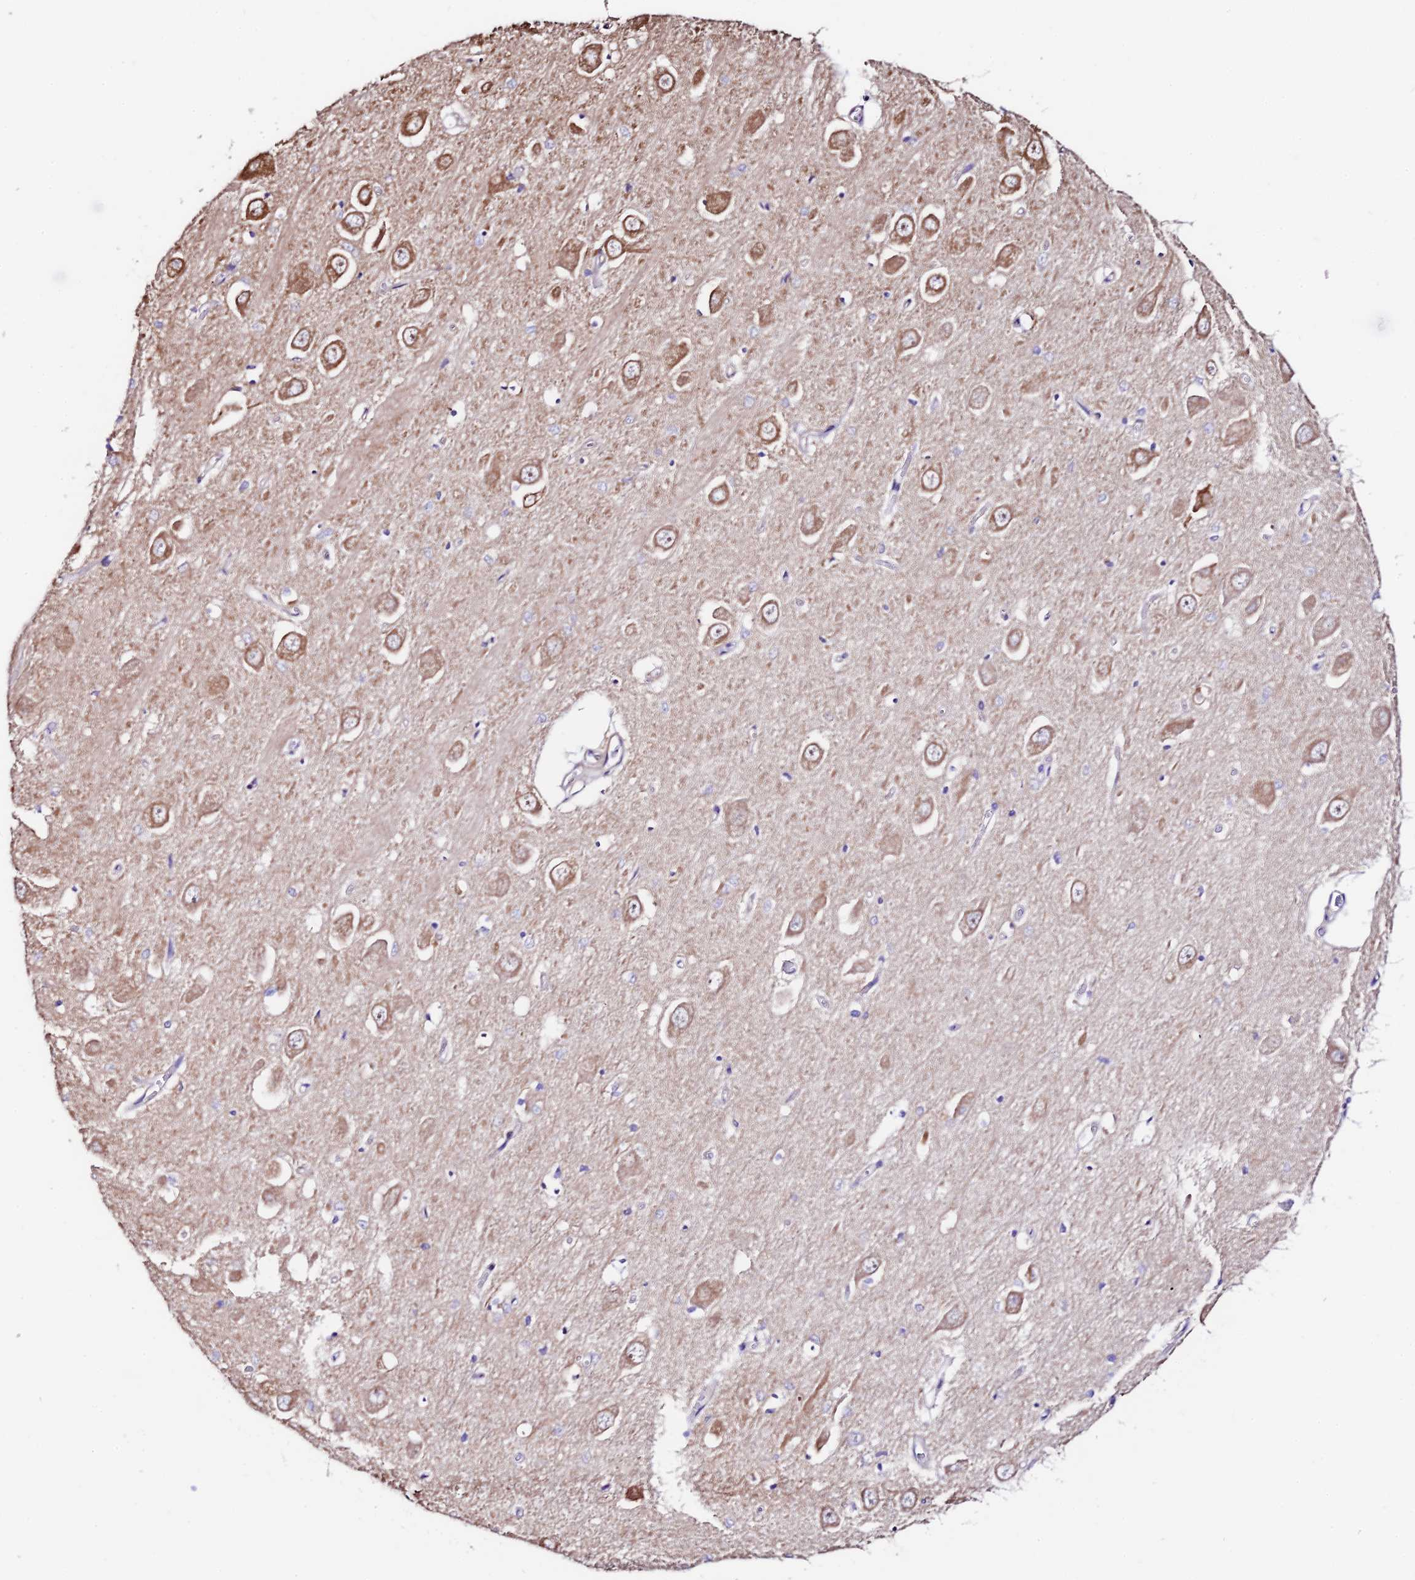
{"staining": {"intensity": "weak", "quantity": "<25%", "location": "cytoplasmic/membranous"}, "tissue": "hippocampus", "cell_type": "Glial cells", "image_type": "normal", "snomed": [{"axis": "morphology", "description": "Normal tissue, NOS"}, {"axis": "topography", "description": "Hippocampus"}], "caption": "DAB immunohistochemical staining of unremarkable human hippocampus exhibits no significant staining in glial cells.", "gene": "VPS13C", "patient": {"sex": "male", "age": 70}}